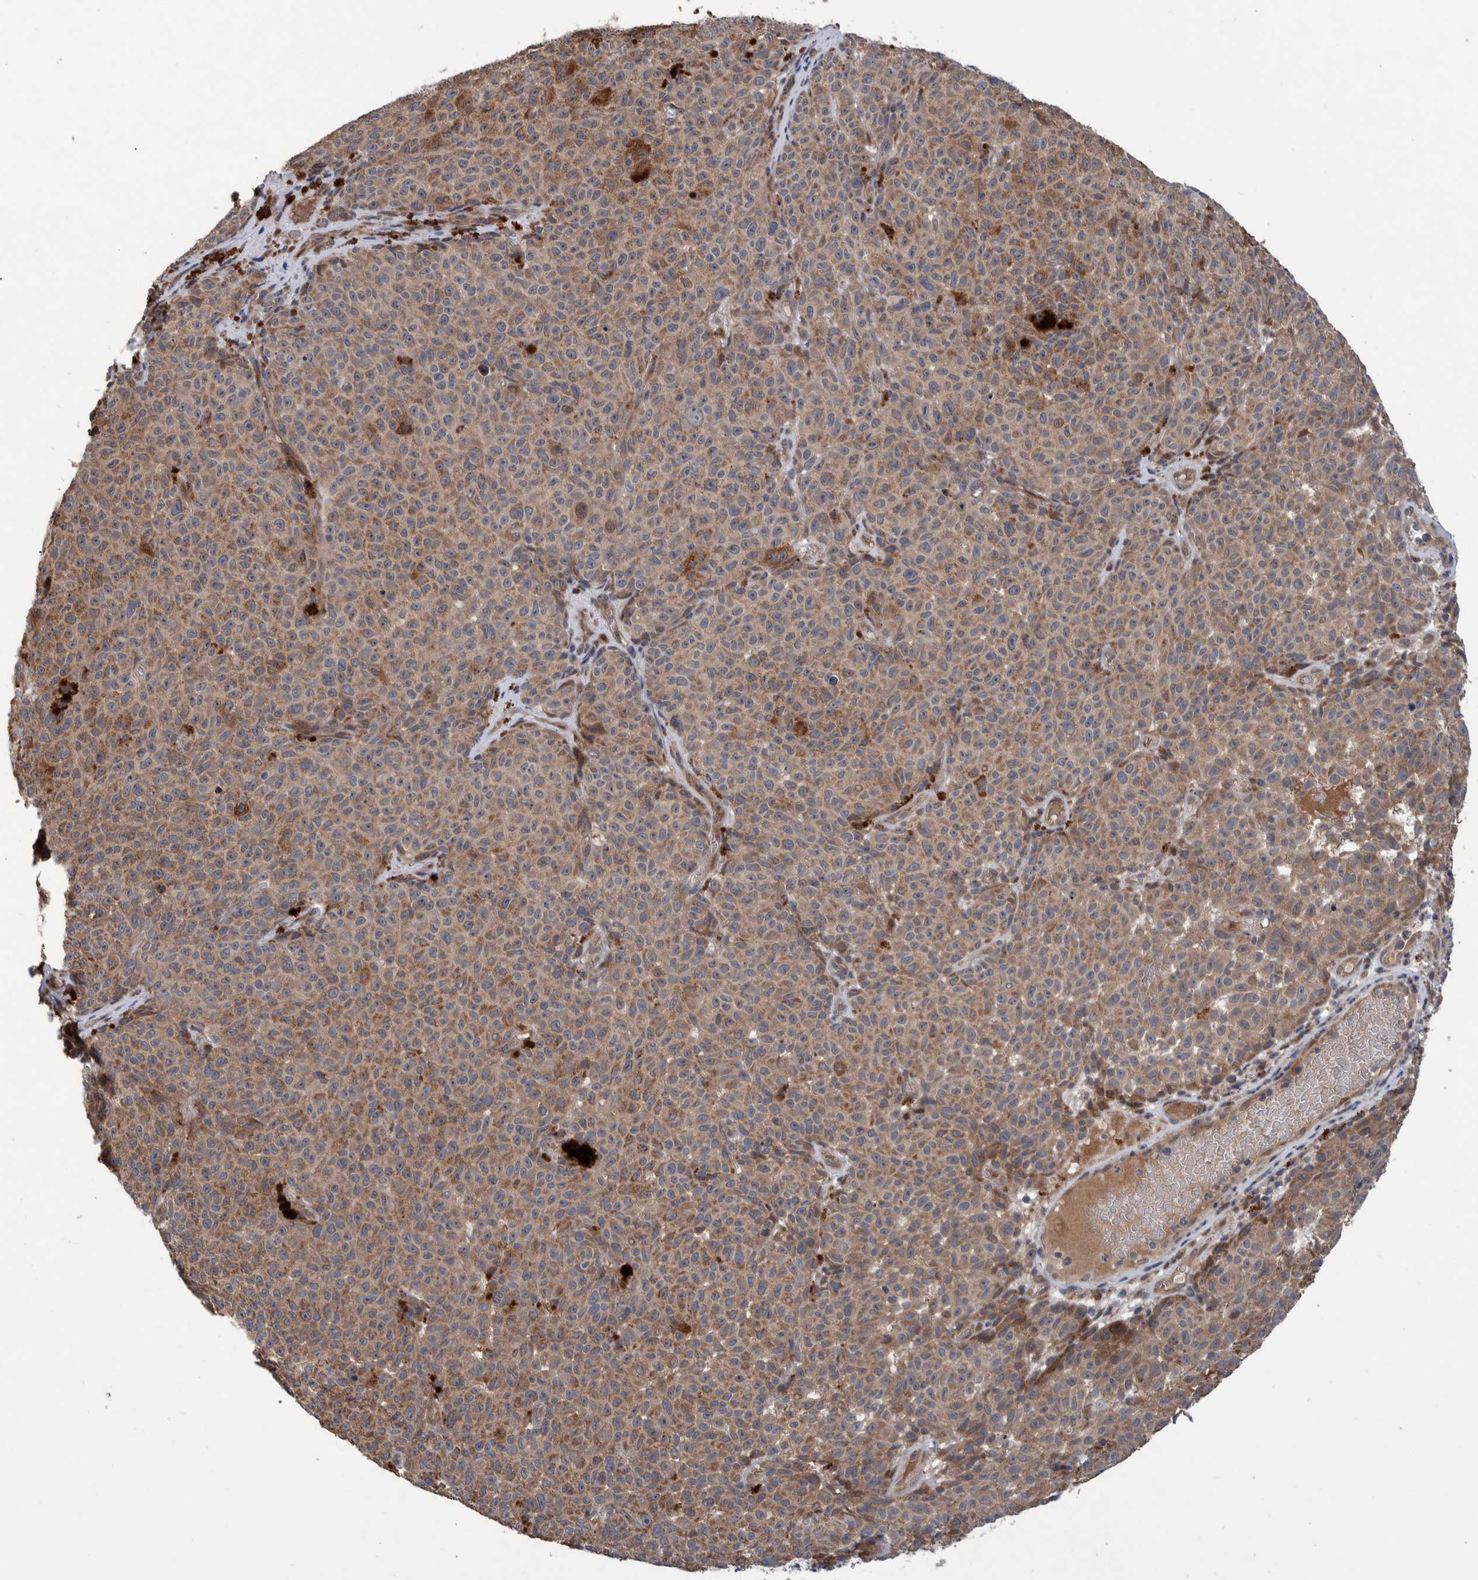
{"staining": {"intensity": "weak", "quantity": ">75%", "location": "cytoplasmic/membranous,nuclear"}, "tissue": "melanoma", "cell_type": "Tumor cells", "image_type": "cancer", "snomed": [{"axis": "morphology", "description": "Malignant melanoma, NOS"}, {"axis": "topography", "description": "Skin"}], "caption": "Protein expression analysis of malignant melanoma demonstrates weak cytoplasmic/membranous and nuclear expression in approximately >75% of tumor cells.", "gene": "B3GNTL1", "patient": {"sex": "female", "age": 82}}